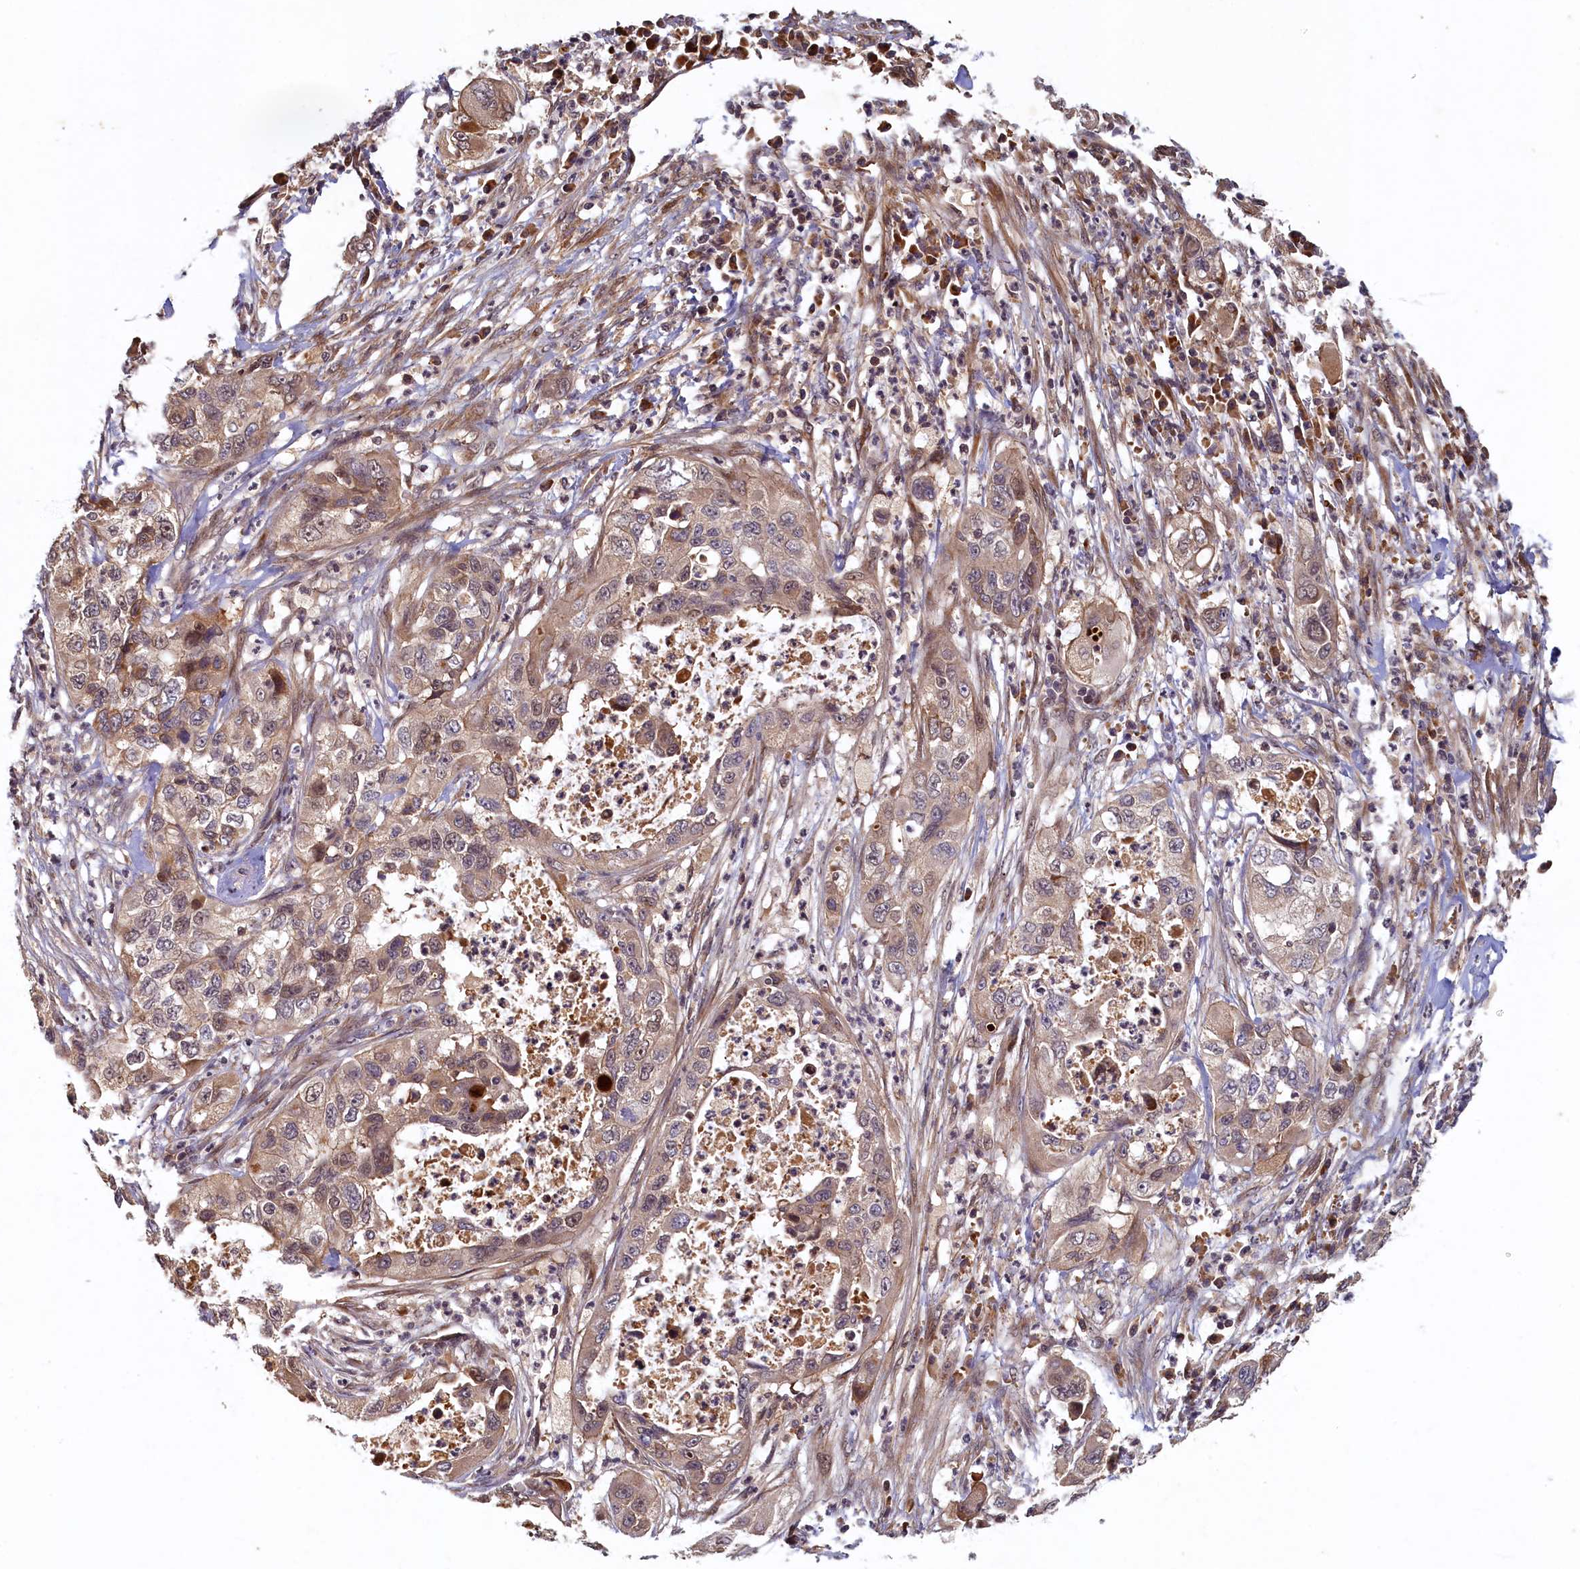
{"staining": {"intensity": "moderate", "quantity": "<25%", "location": "cytoplasmic/membranous,nuclear"}, "tissue": "pancreatic cancer", "cell_type": "Tumor cells", "image_type": "cancer", "snomed": [{"axis": "morphology", "description": "Adenocarcinoma, NOS"}, {"axis": "topography", "description": "Pancreas"}], "caption": "Moderate cytoplasmic/membranous and nuclear protein positivity is identified in about <25% of tumor cells in pancreatic cancer (adenocarcinoma).", "gene": "LCMT2", "patient": {"sex": "female", "age": 78}}